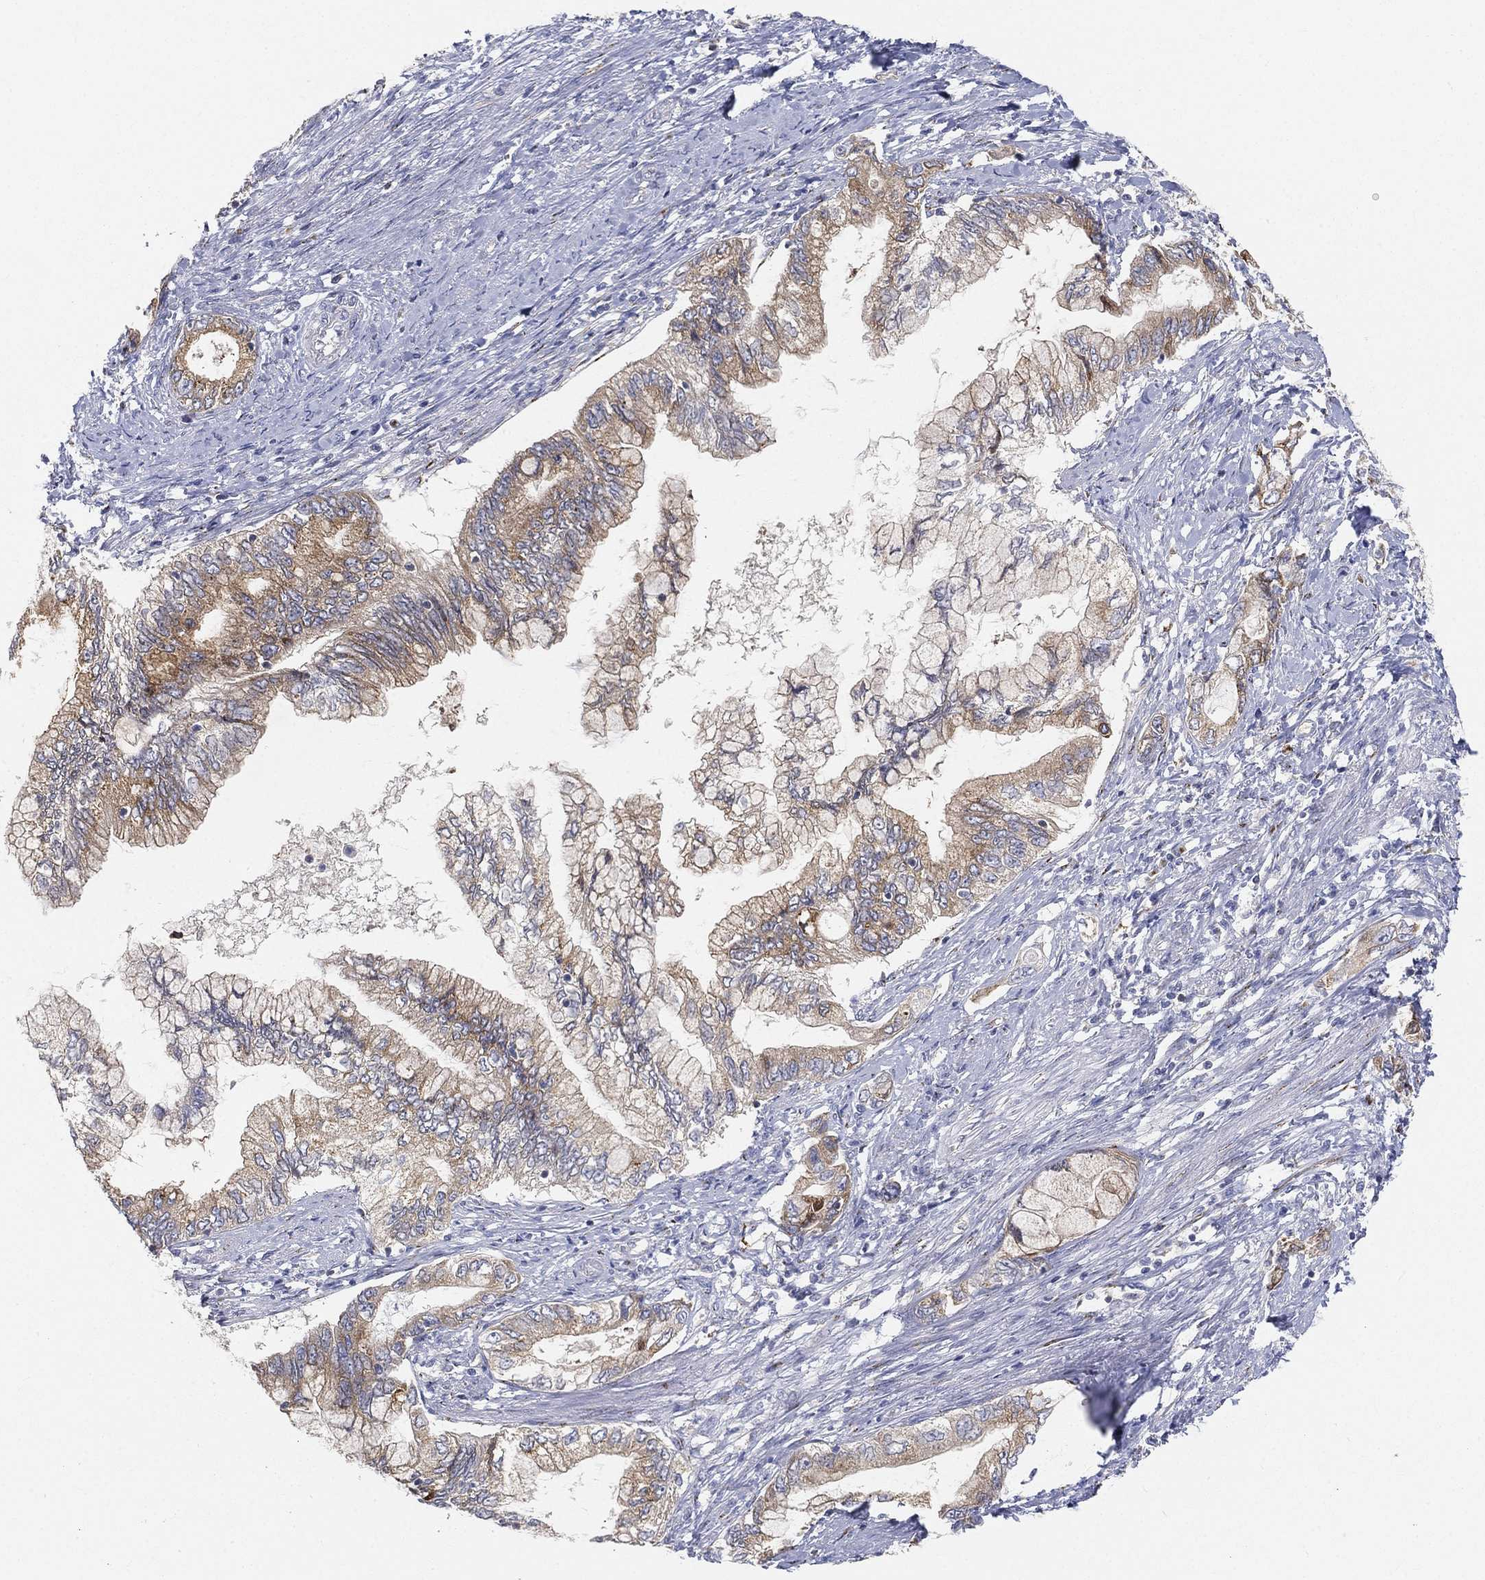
{"staining": {"intensity": "moderate", "quantity": "25%-75%", "location": "cytoplasmic/membranous"}, "tissue": "pancreatic cancer", "cell_type": "Tumor cells", "image_type": "cancer", "snomed": [{"axis": "morphology", "description": "Adenocarcinoma, NOS"}, {"axis": "topography", "description": "Pancreas"}], "caption": "This micrograph shows immunohistochemistry staining of human pancreatic cancer (adenocarcinoma), with medium moderate cytoplasmic/membranous staining in approximately 25%-75% of tumor cells.", "gene": "TMEM25", "patient": {"sex": "female", "age": 73}}